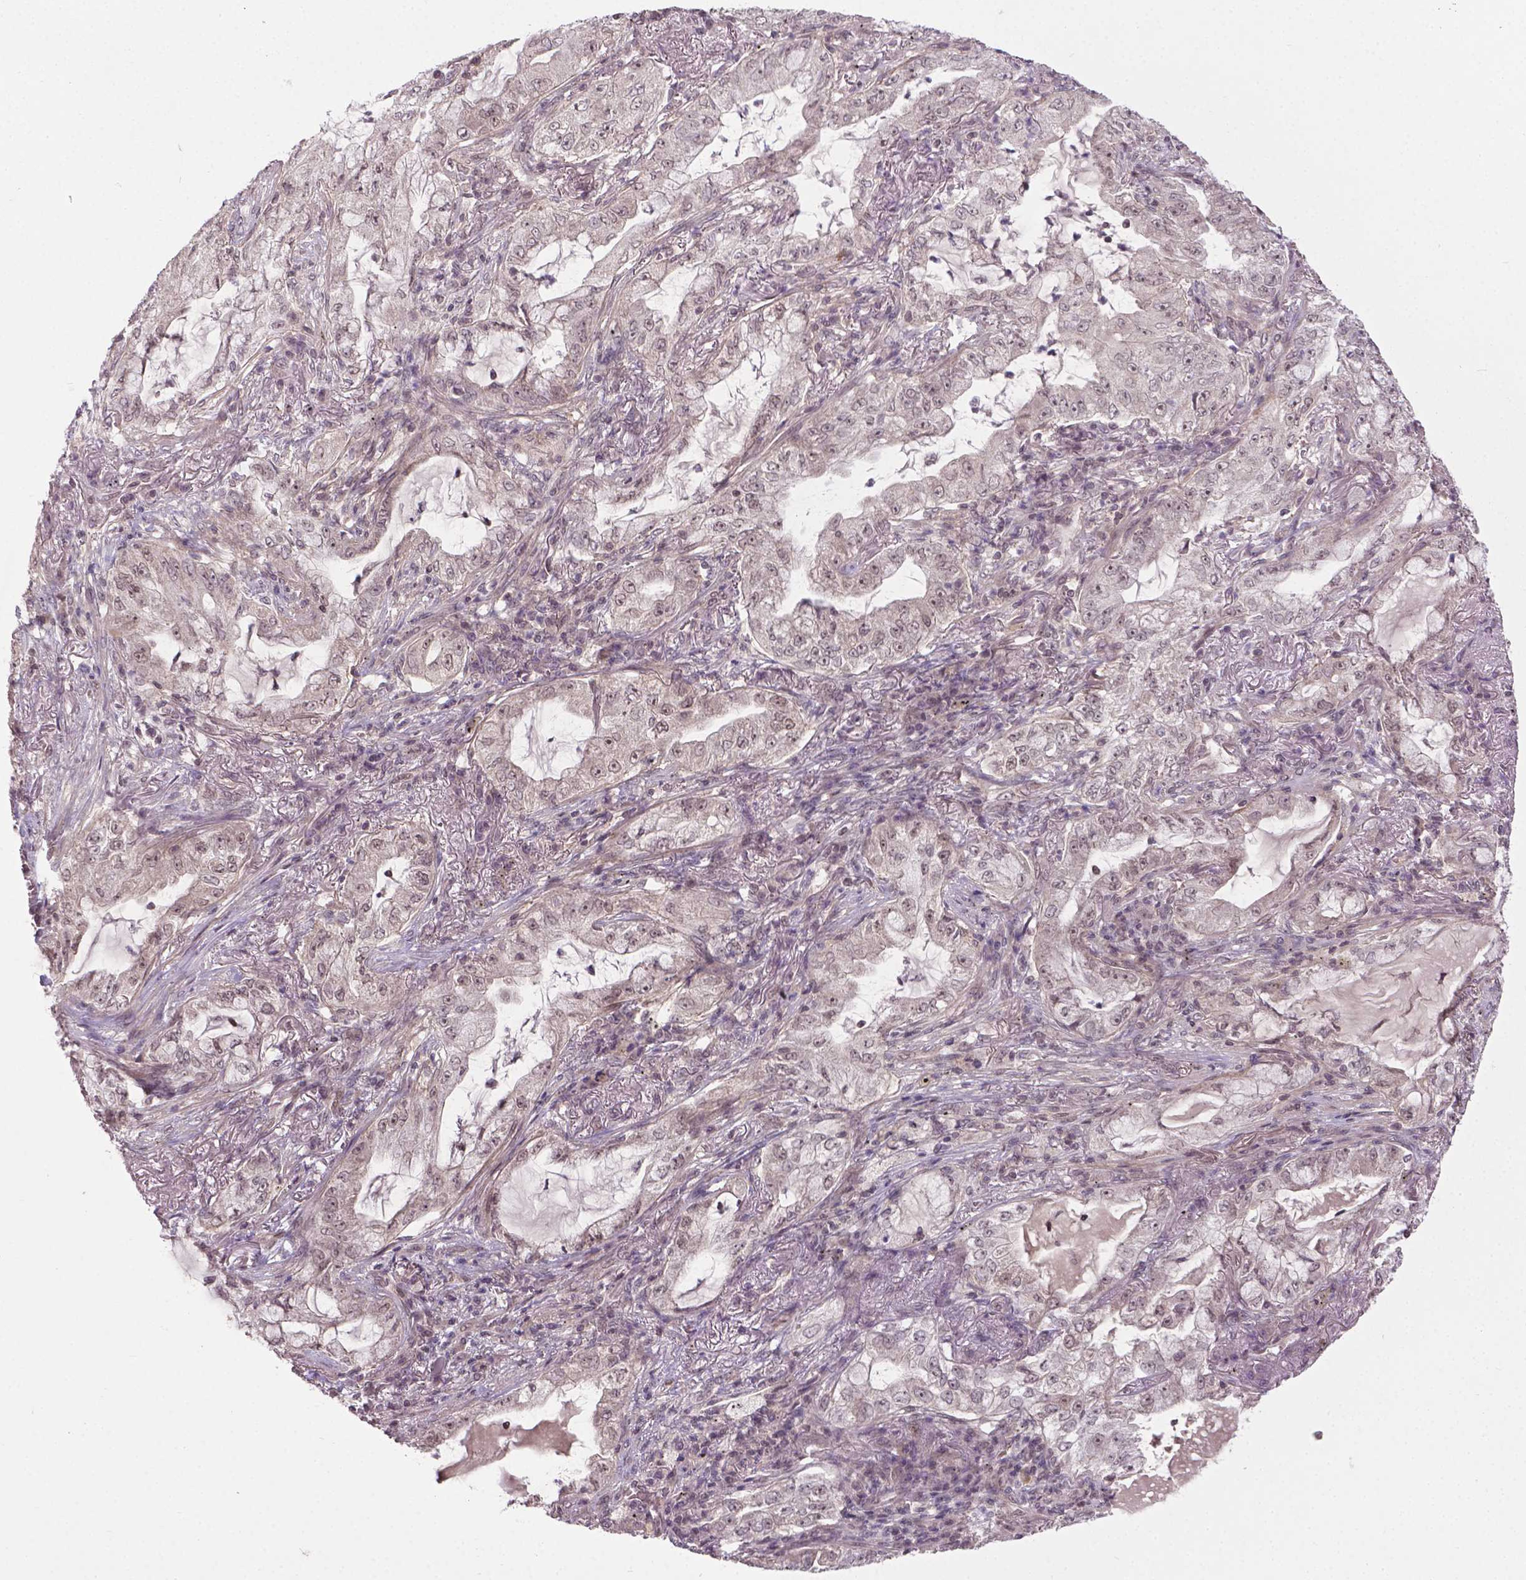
{"staining": {"intensity": "negative", "quantity": "none", "location": "none"}, "tissue": "lung cancer", "cell_type": "Tumor cells", "image_type": "cancer", "snomed": [{"axis": "morphology", "description": "Adenocarcinoma, NOS"}, {"axis": "topography", "description": "Lung"}], "caption": "Protein analysis of lung cancer (adenocarcinoma) shows no significant staining in tumor cells. Brightfield microscopy of immunohistochemistry stained with DAB (3,3'-diaminobenzidine) (brown) and hematoxylin (blue), captured at high magnification.", "gene": "ANKRD54", "patient": {"sex": "female", "age": 73}}